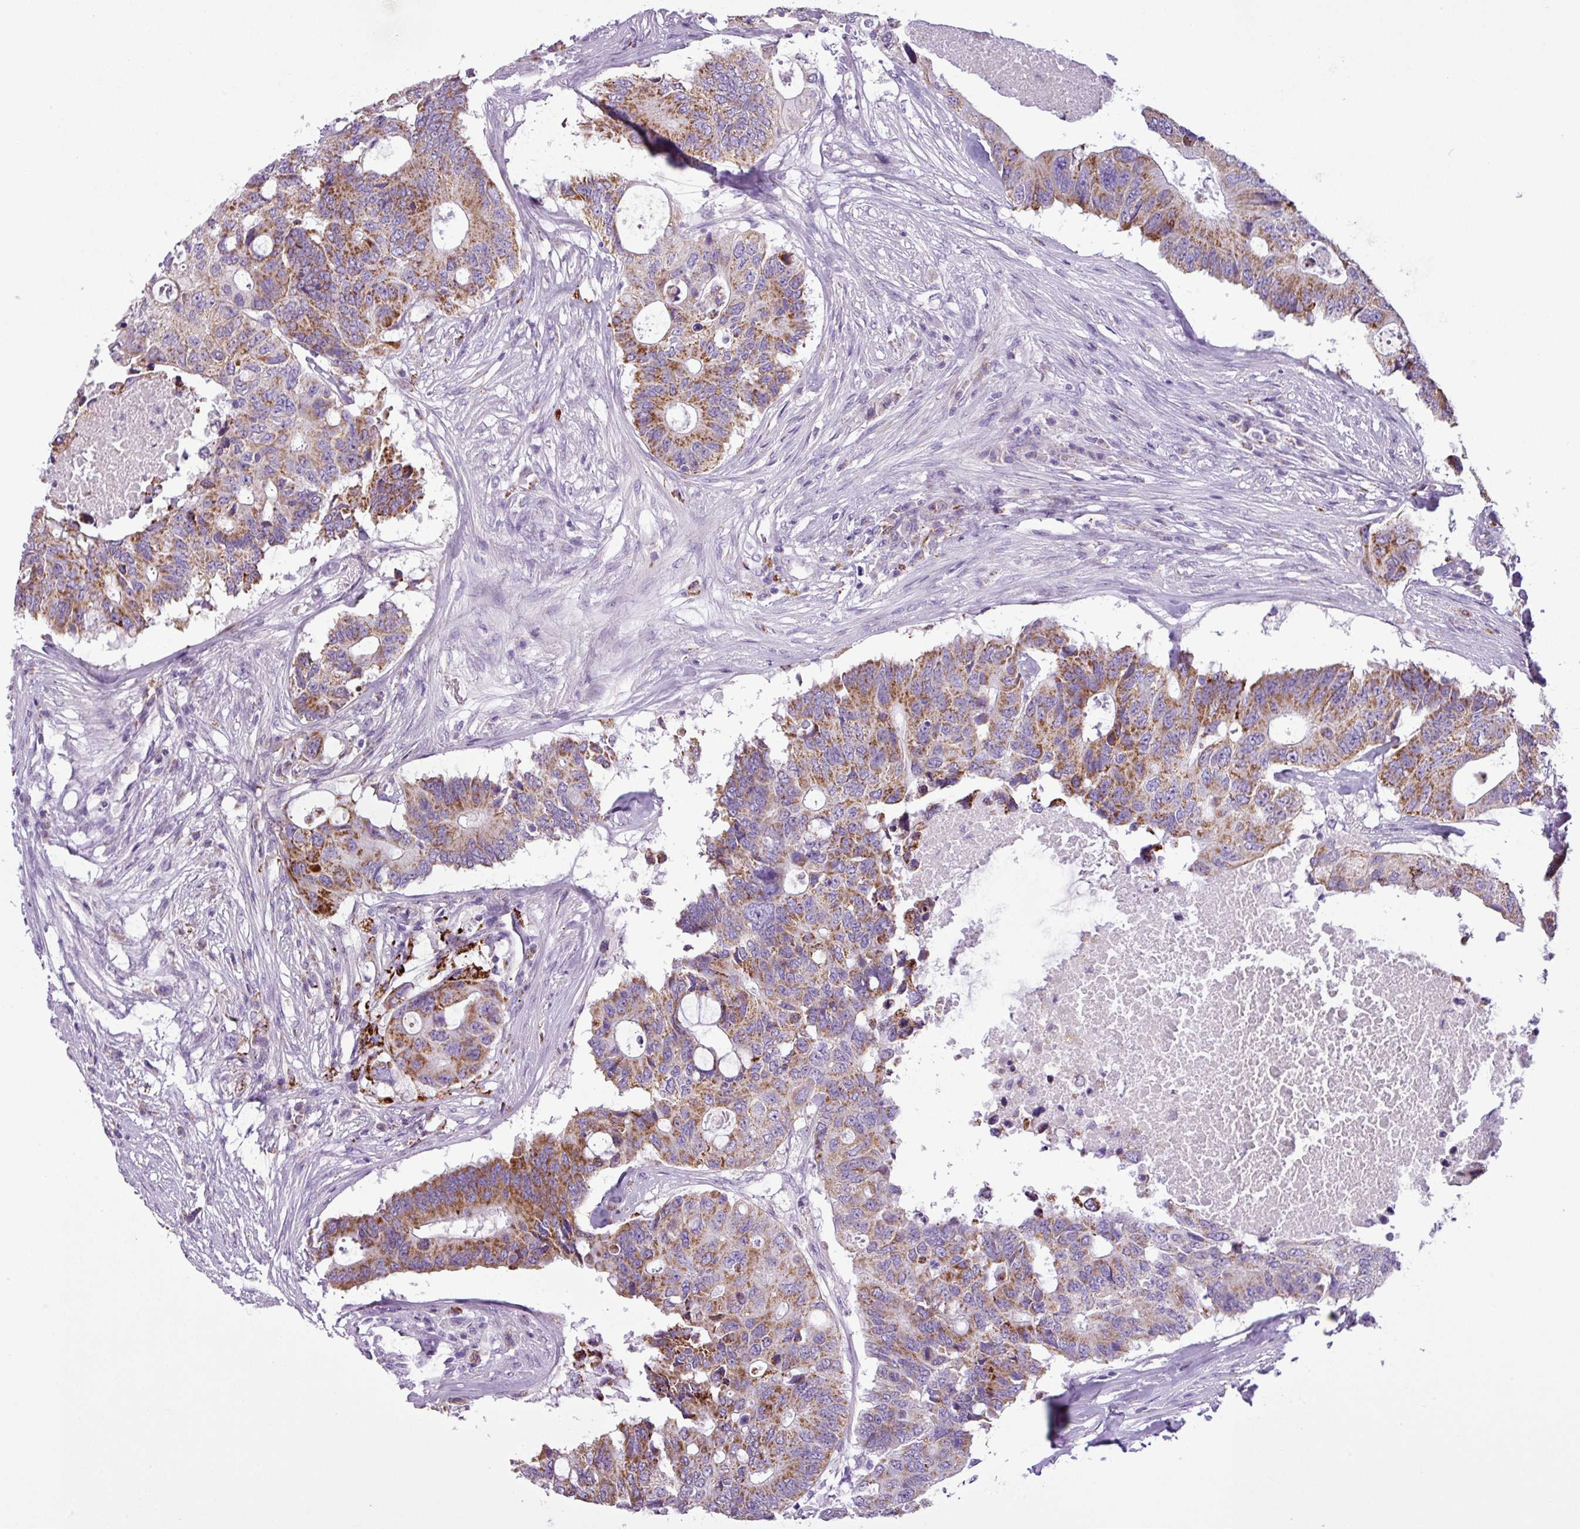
{"staining": {"intensity": "strong", "quantity": ">75%", "location": "cytoplasmic/membranous"}, "tissue": "colorectal cancer", "cell_type": "Tumor cells", "image_type": "cancer", "snomed": [{"axis": "morphology", "description": "Adenocarcinoma, NOS"}, {"axis": "topography", "description": "Colon"}], "caption": "The immunohistochemical stain labels strong cytoplasmic/membranous expression in tumor cells of colorectal cancer tissue.", "gene": "ZNF667", "patient": {"sex": "male", "age": 71}}